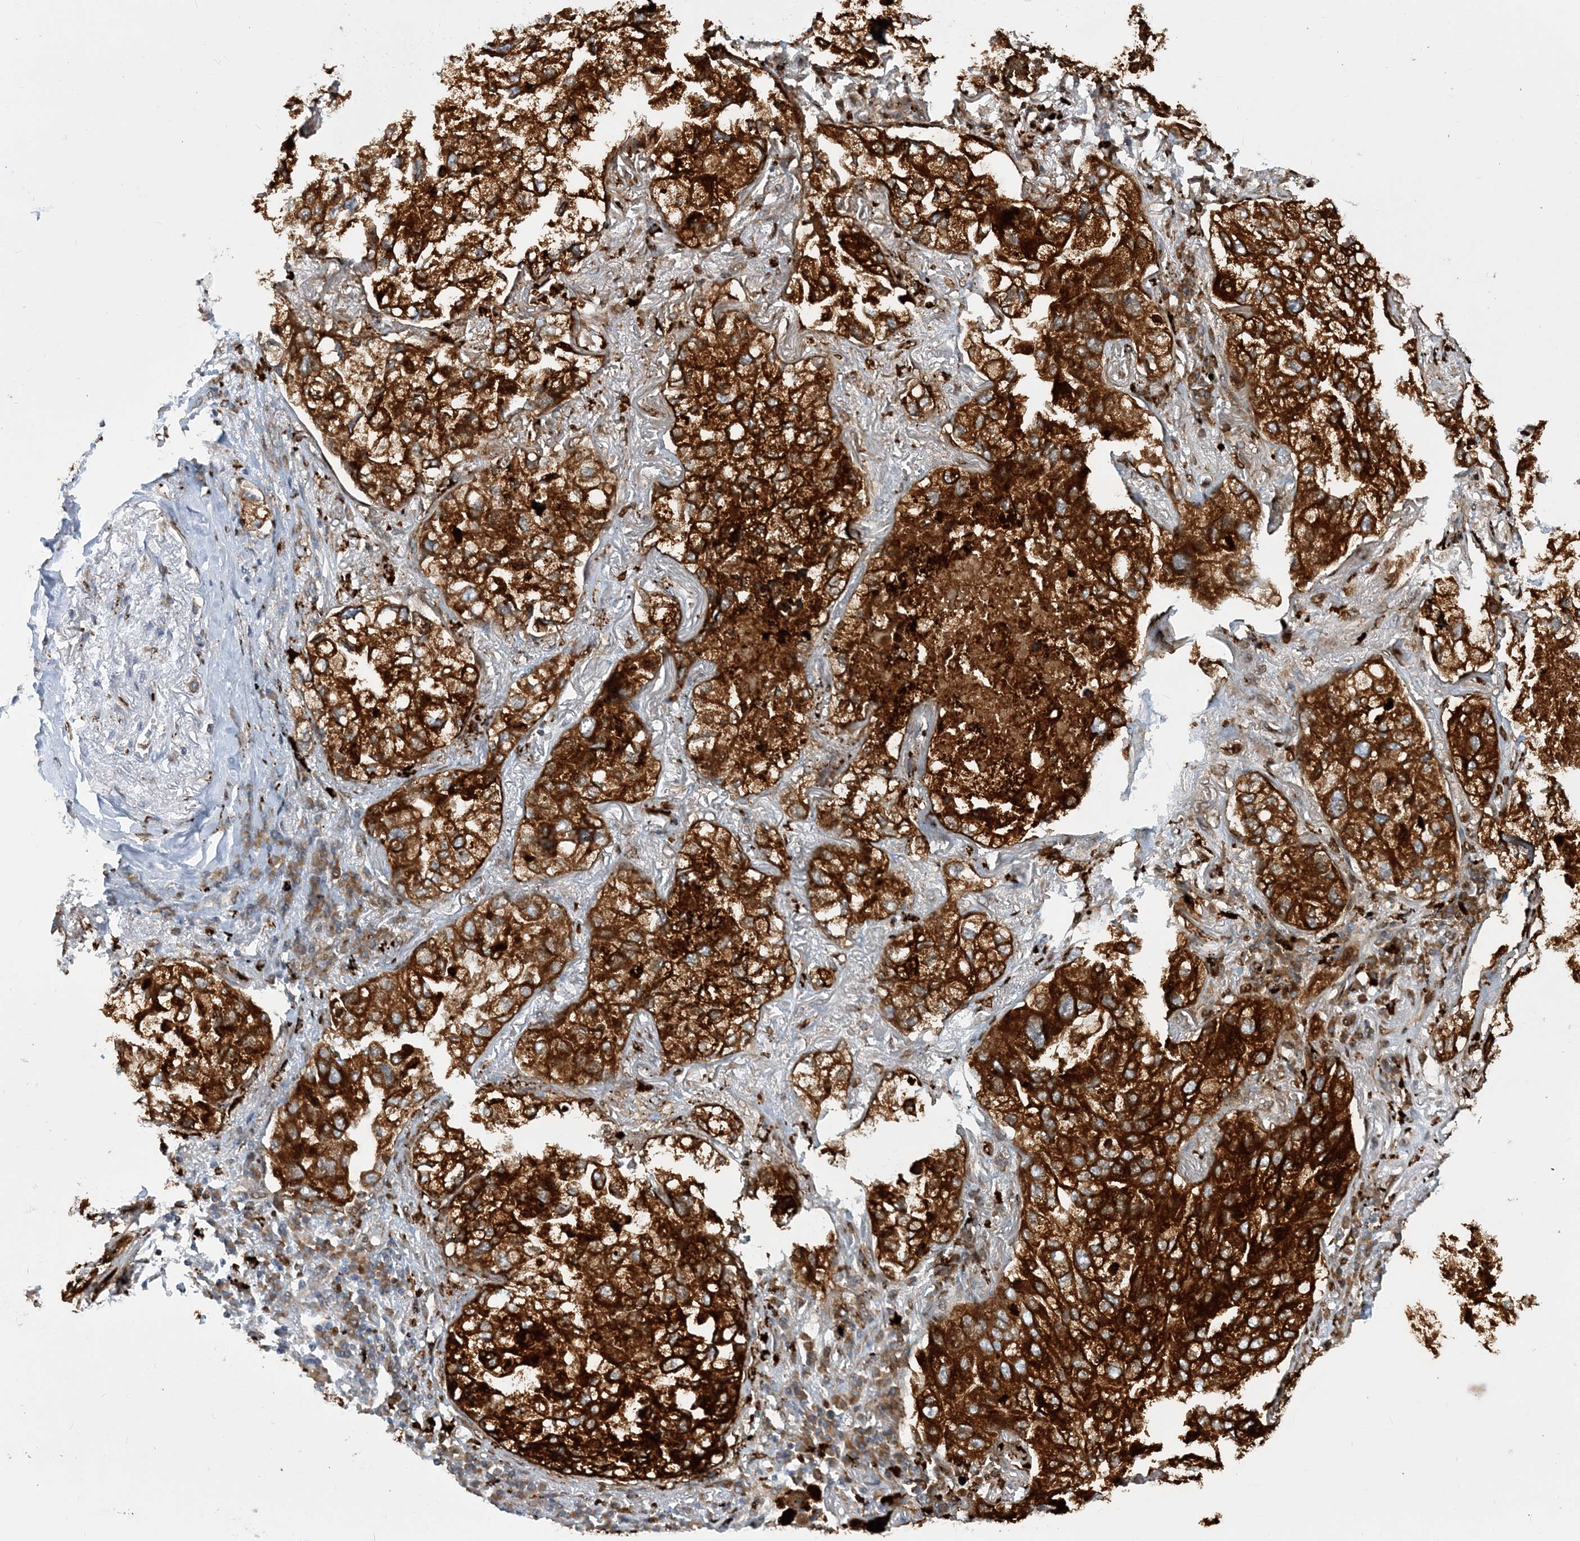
{"staining": {"intensity": "strong", "quantity": ">75%", "location": "cytoplasmic/membranous"}, "tissue": "lung cancer", "cell_type": "Tumor cells", "image_type": "cancer", "snomed": [{"axis": "morphology", "description": "Adenocarcinoma, NOS"}, {"axis": "topography", "description": "Lung"}], "caption": "Human adenocarcinoma (lung) stained with a protein marker shows strong staining in tumor cells.", "gene": "LARP4B", "patient": {"sex": "male", "age": 65}}